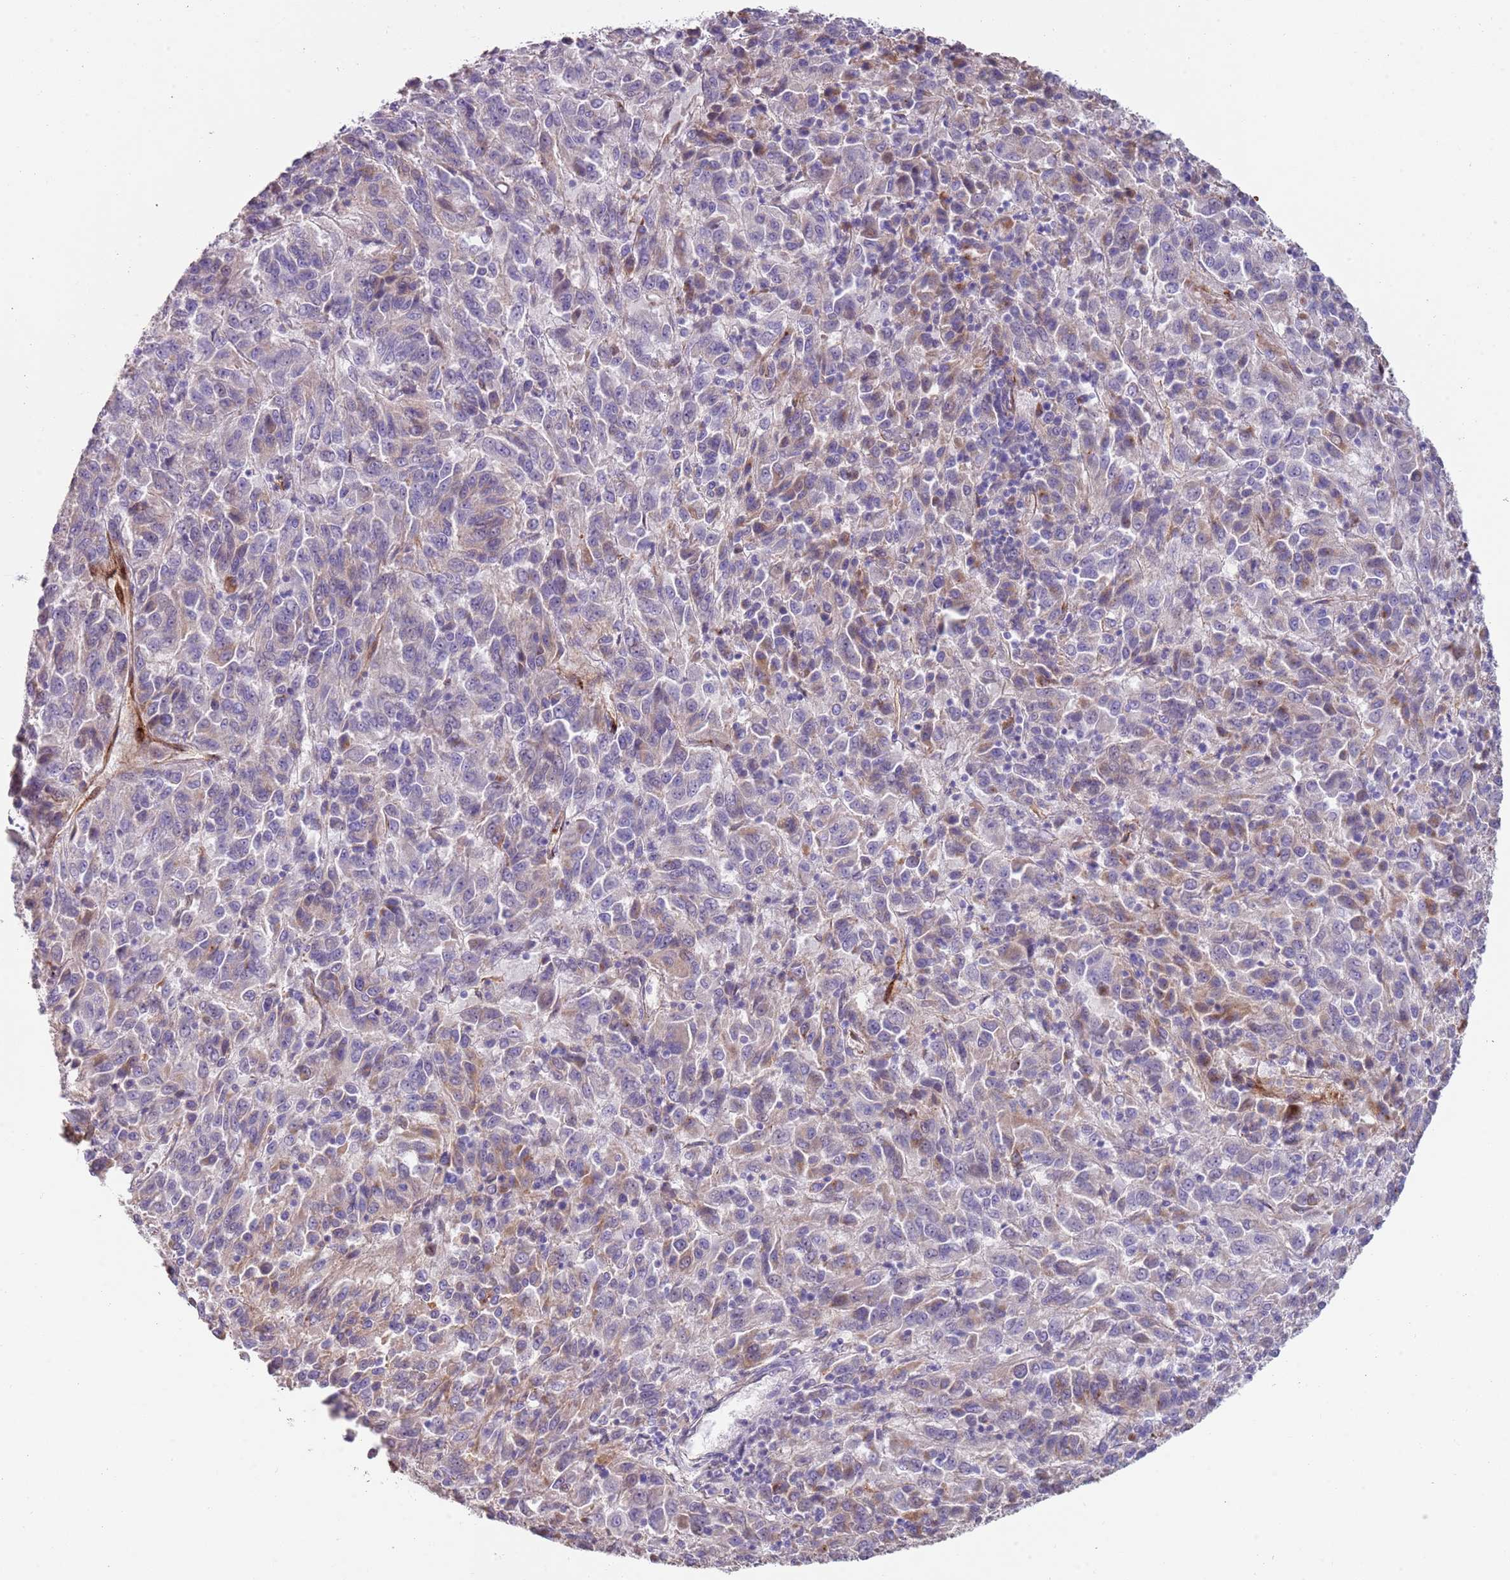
{"staining": {"intensity": "negative", "quantity": "none", "location": "none"}, "tissue": "melanoma", "cell_type": "Tumor cells", "image_type": "cancer", "snomed": [{"axis": "morphology", "description": "Malignant melanoma, Metastatic site"}, {"axis": "topography", "description": "Lung"}], "caption": "IHC histopathology image of human melanoma stained for a protein (brown), which exhibits no staining in tumor cells.", "gene": "NBPF3", "patient": {"sex": "male", "age": 64}}